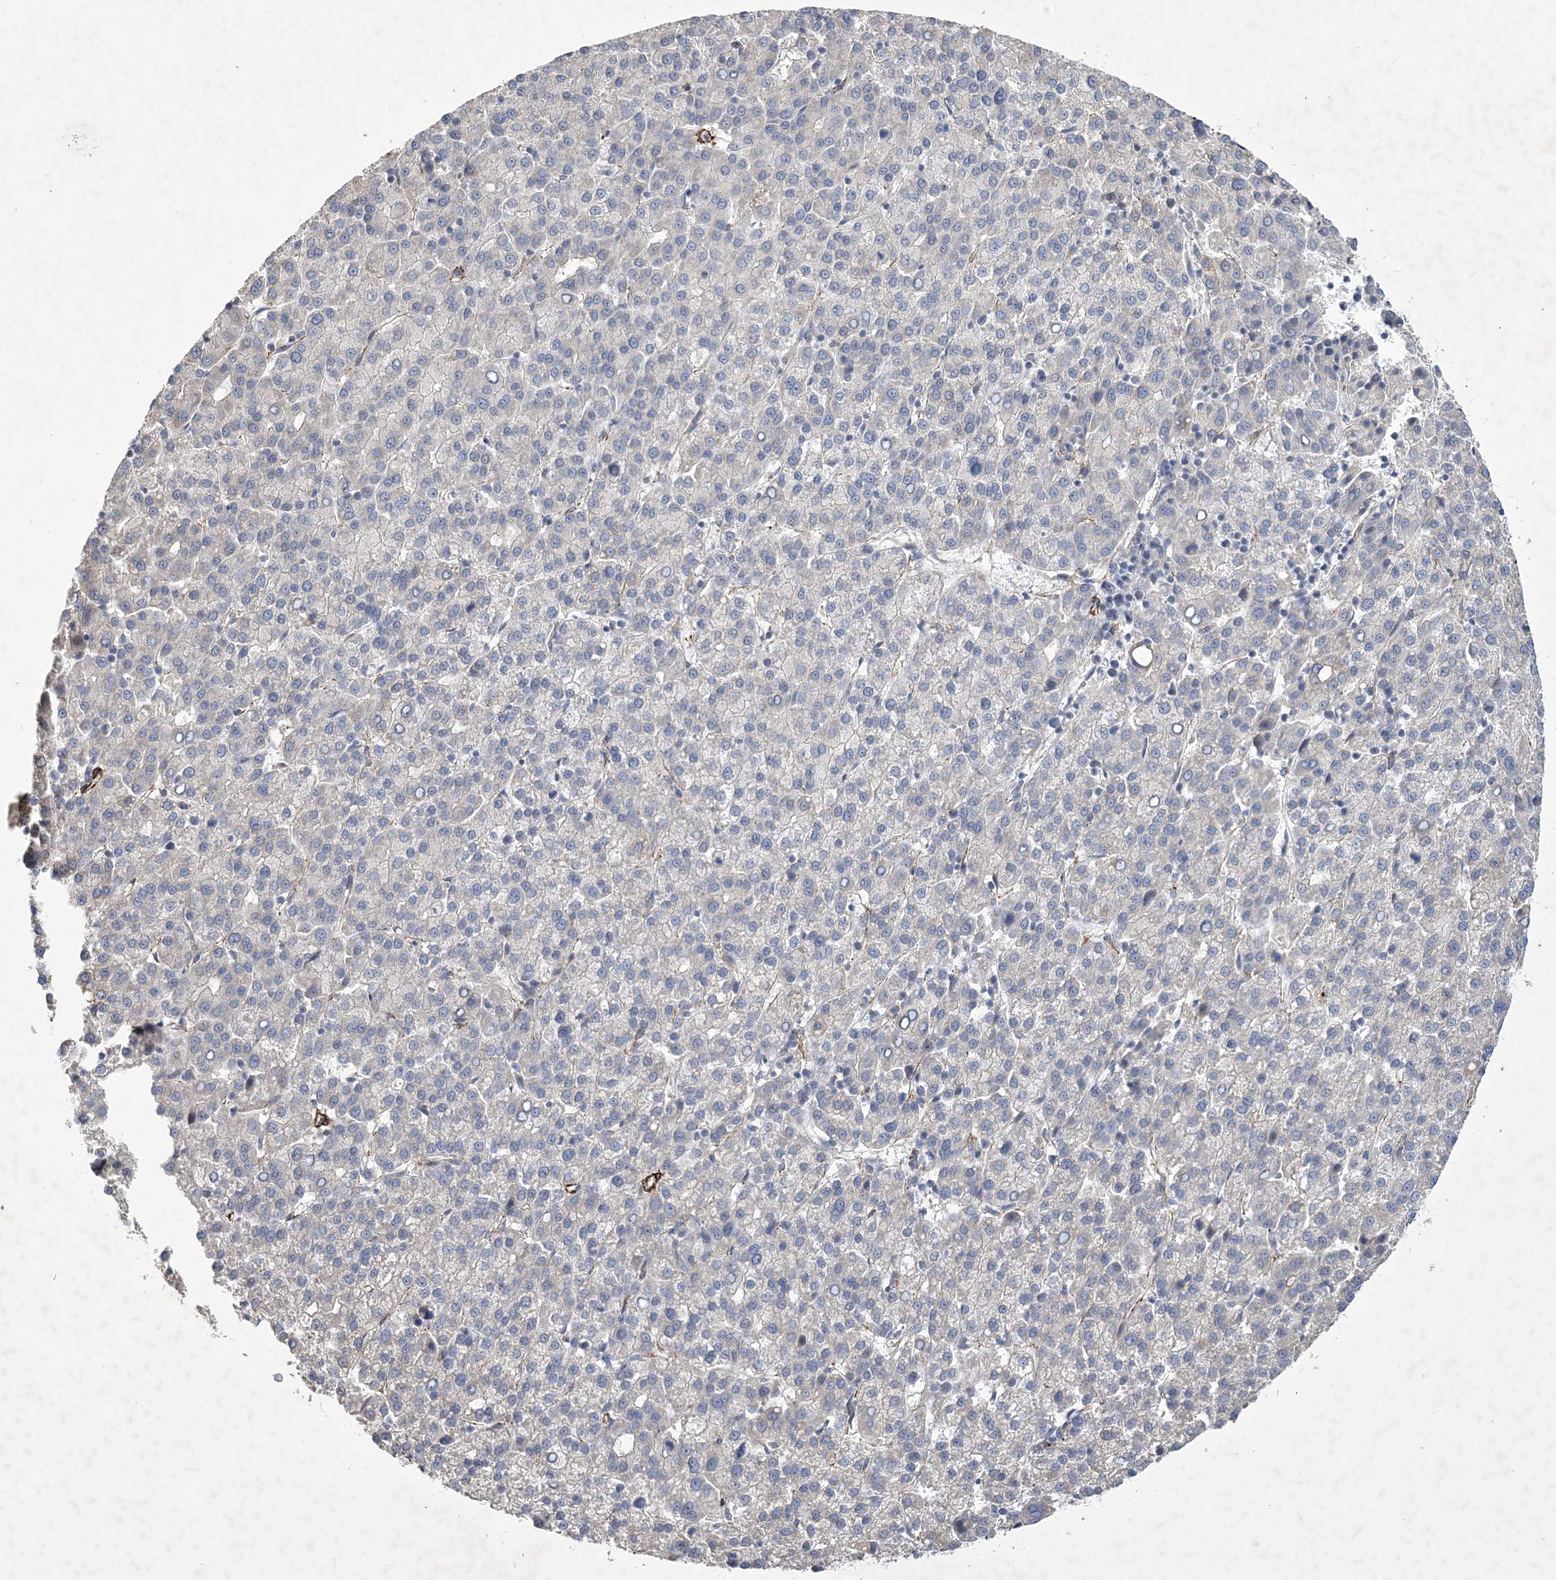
{"staining": {"intensity": "negative", "quantity": "none", "location": "none"}, "tissue": "liver cancer", "cell_type": "Tumor cells", "image_type": "cancer", "snomed": [{"axis": "morphology", "description": "Carcinoma, Hepatocellular, NOS"}, {"axis": "topography", "description": "Liver"}], "caption": "This is an IHC image of liver cancer. There is no expression in tumor cells.", "gene": "ARSJ", "patient": {"sex": "female", "age": 58}}